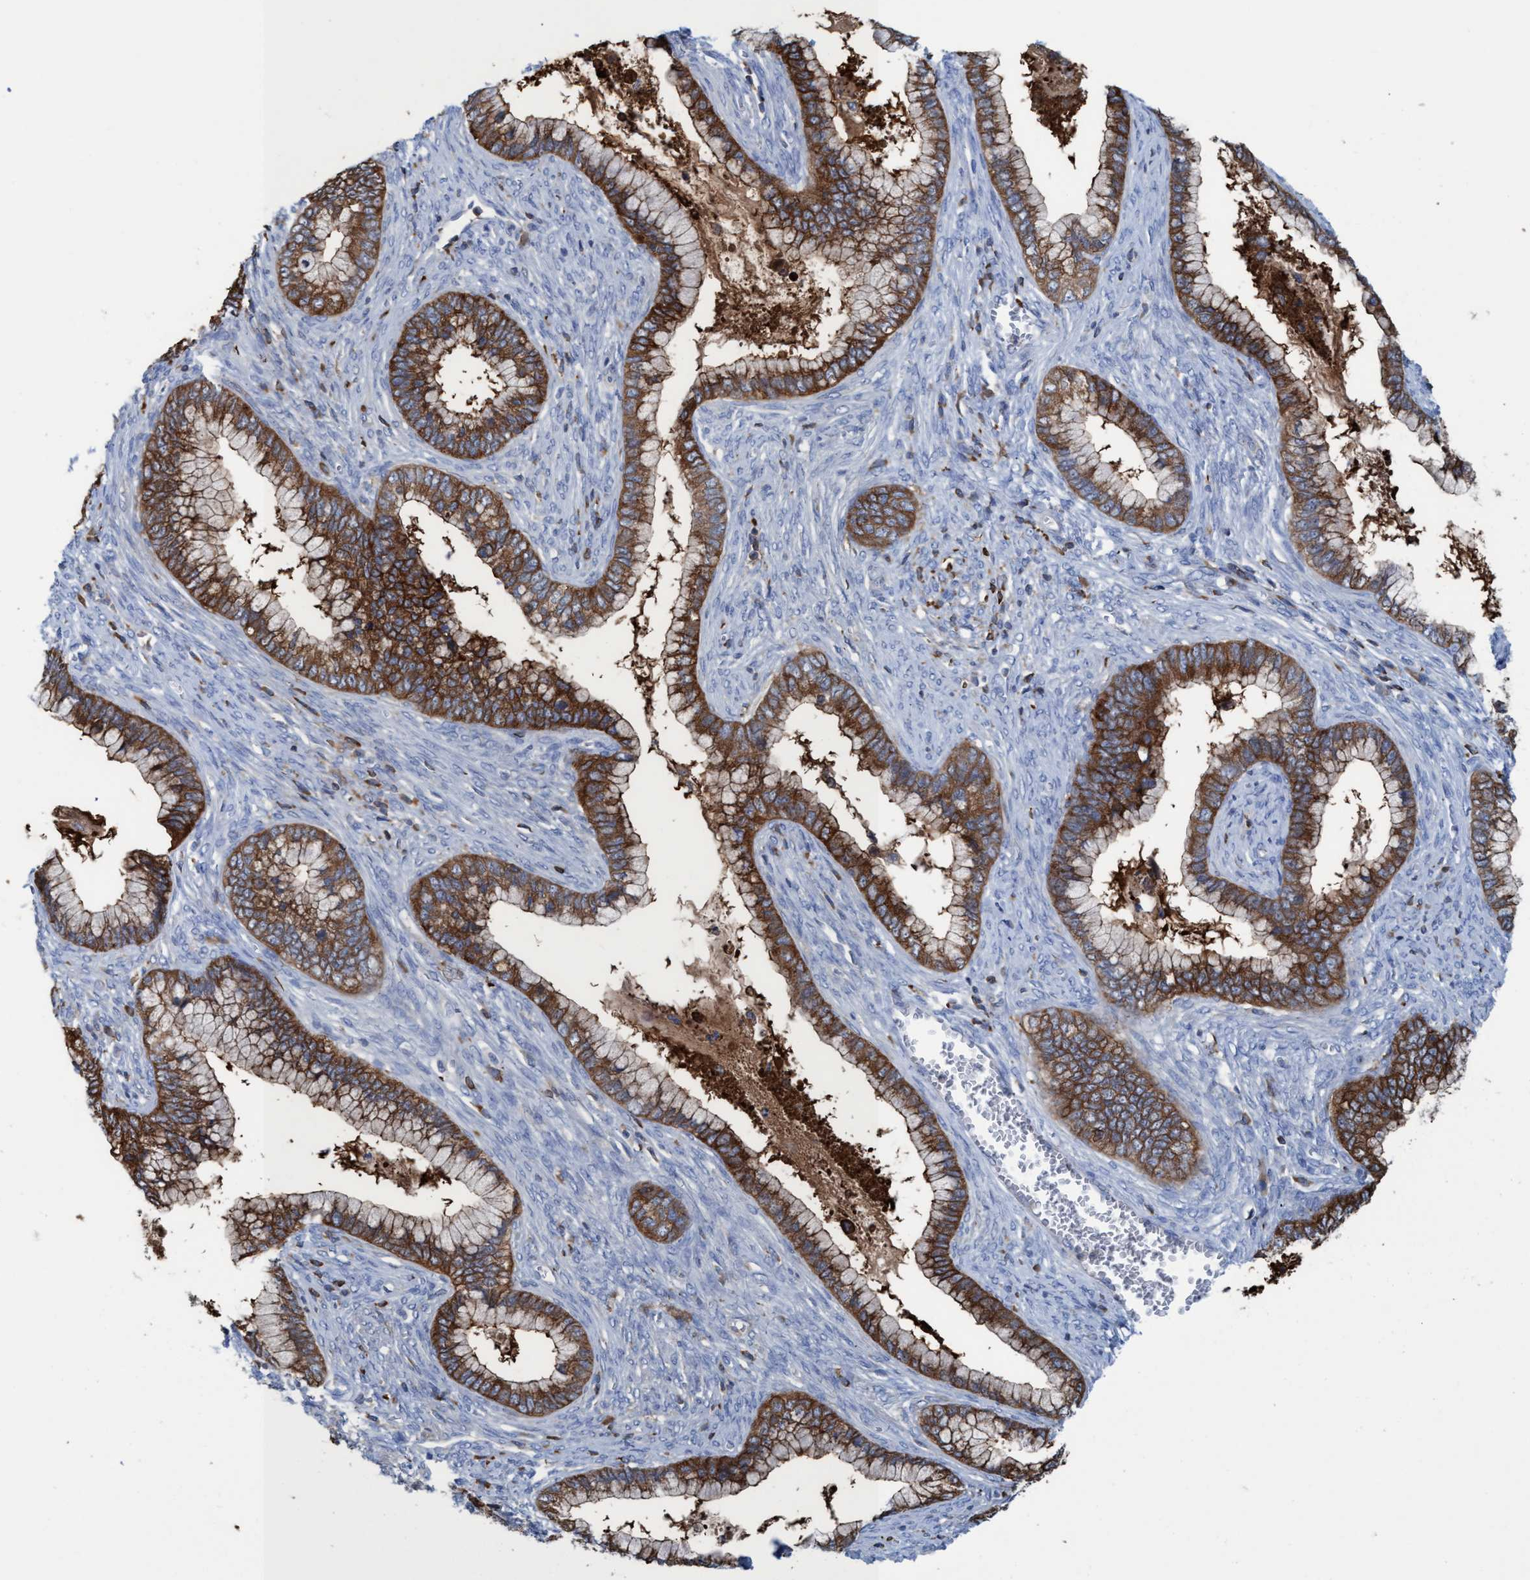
{"staining": {"intensity": "strong", "quantity": ">75%", "location": "cytoplasmic/membranous"}, "tissue": "cervical cancer", "cell_type": "Tumor cells", "image_type": "cancer", "snomed": [{"axis": "morphology", "description": "Adenocarcinoma, NOS"}, {"axis": "topography", "description": "Cervix"}], "caption": "Strong cytoplasmic/membranous protein positivity is present in about >75% of tumor cells in cervical cancer (adenocarcinoma). (brown staining indicates protein expression, while blue staining denotes nuclei).", "gene": "EZR", "patient": {"sex": "female", "age": 44}}